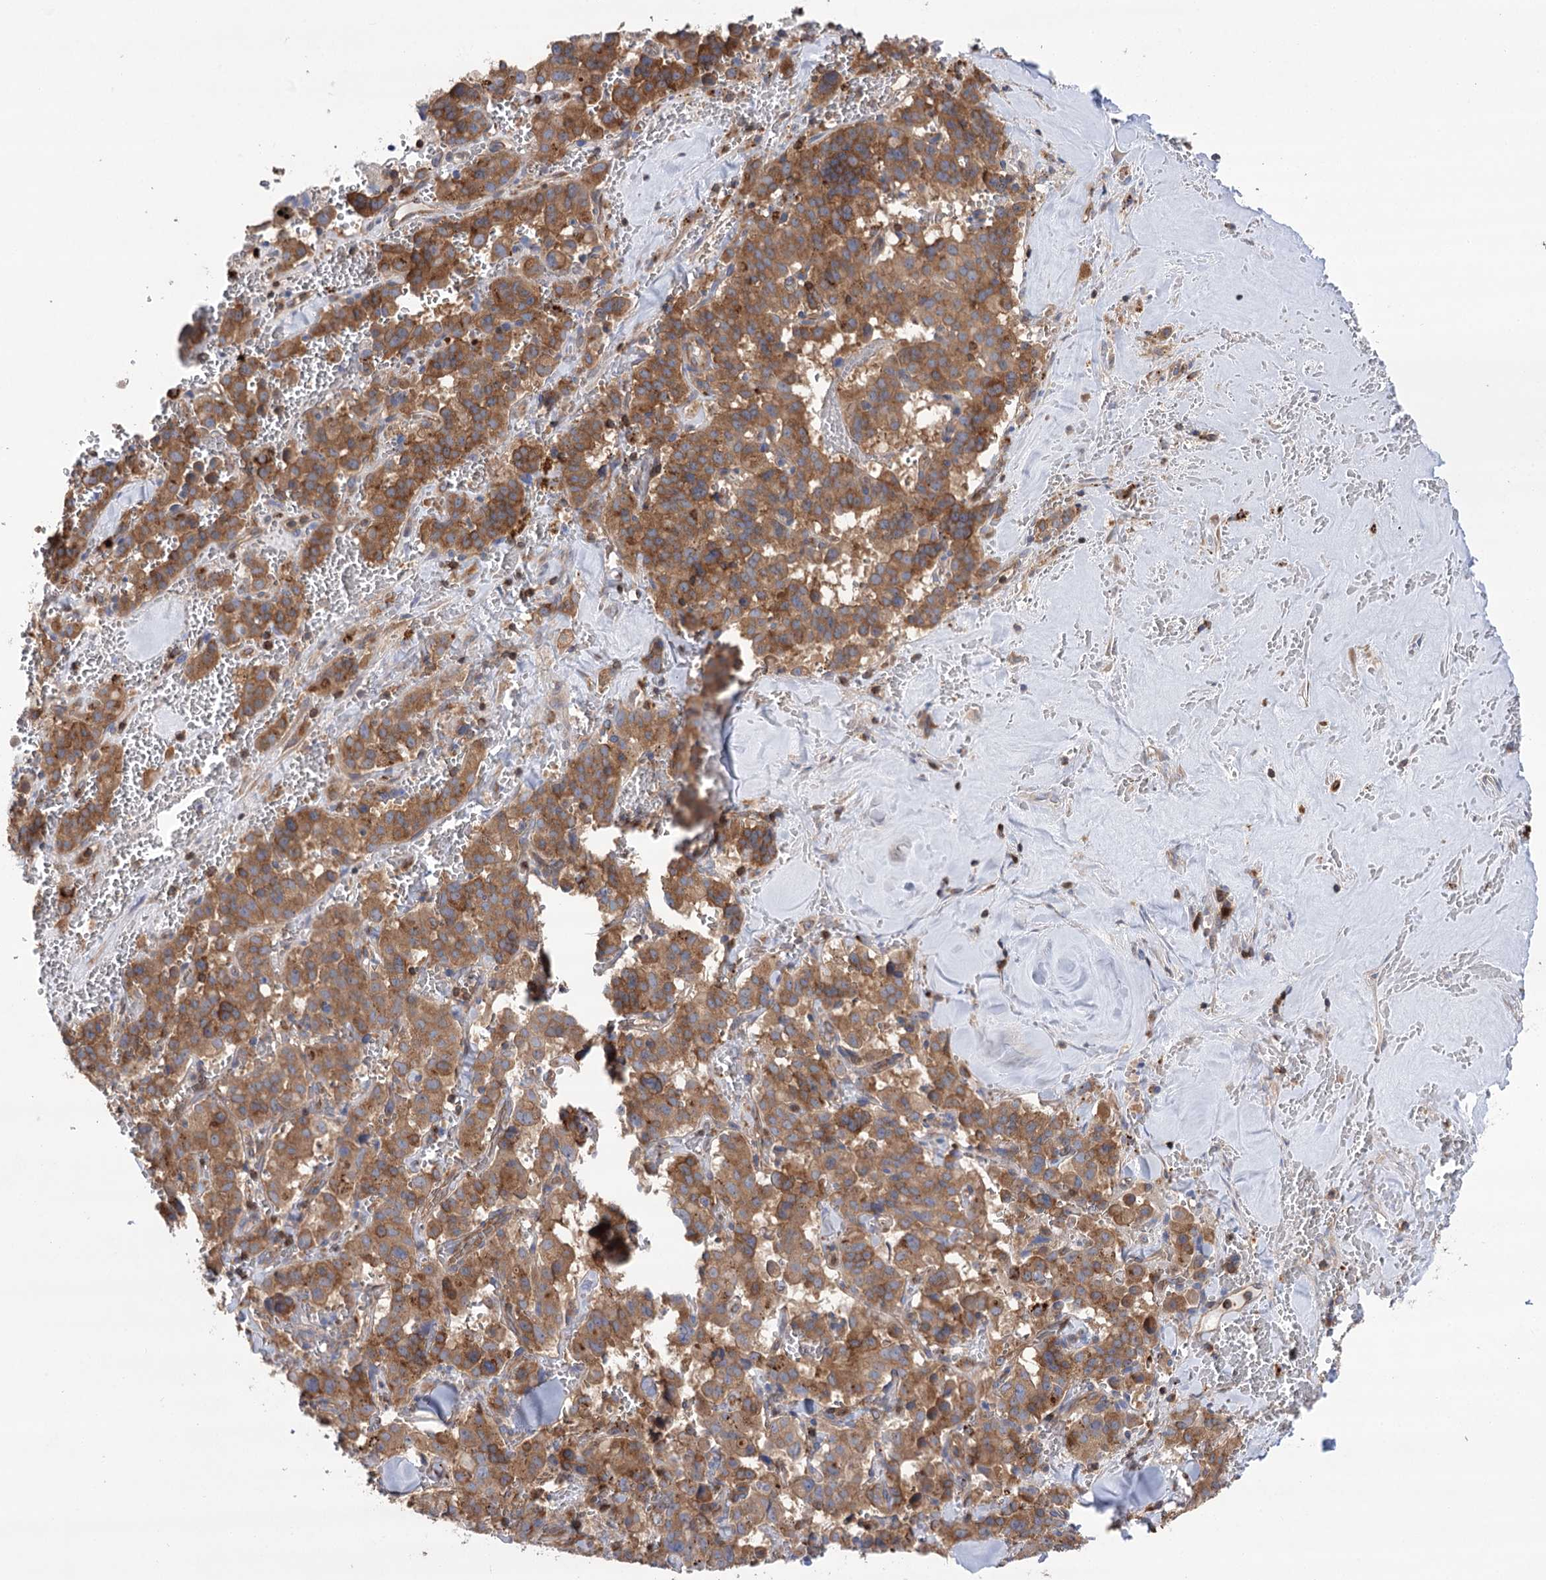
{"staining": {"intensity": "moderate", "quantity": ">75%", "location": "cytoplasmic/membranous"}, "tissue": "pancreatic cancer", "cell_type": "Tumor cells", "image_type": "cancer", "snomed": [{"axis": "morphology", "description": "Adenocarcinoma, NOS"}, {"axis": "topography", "description": "Pancreas"}], "caption": "DAB (3,3'-diaminobenzidine) immunohistochemical staining of adenocarcinoma (pancreatic) exhibits moderate cytoplasmic/membranous protein positivity in approximately >75% of tumor cells.", "gene": "VPS37B", "patient": {"sex": "male", "age": 65}}